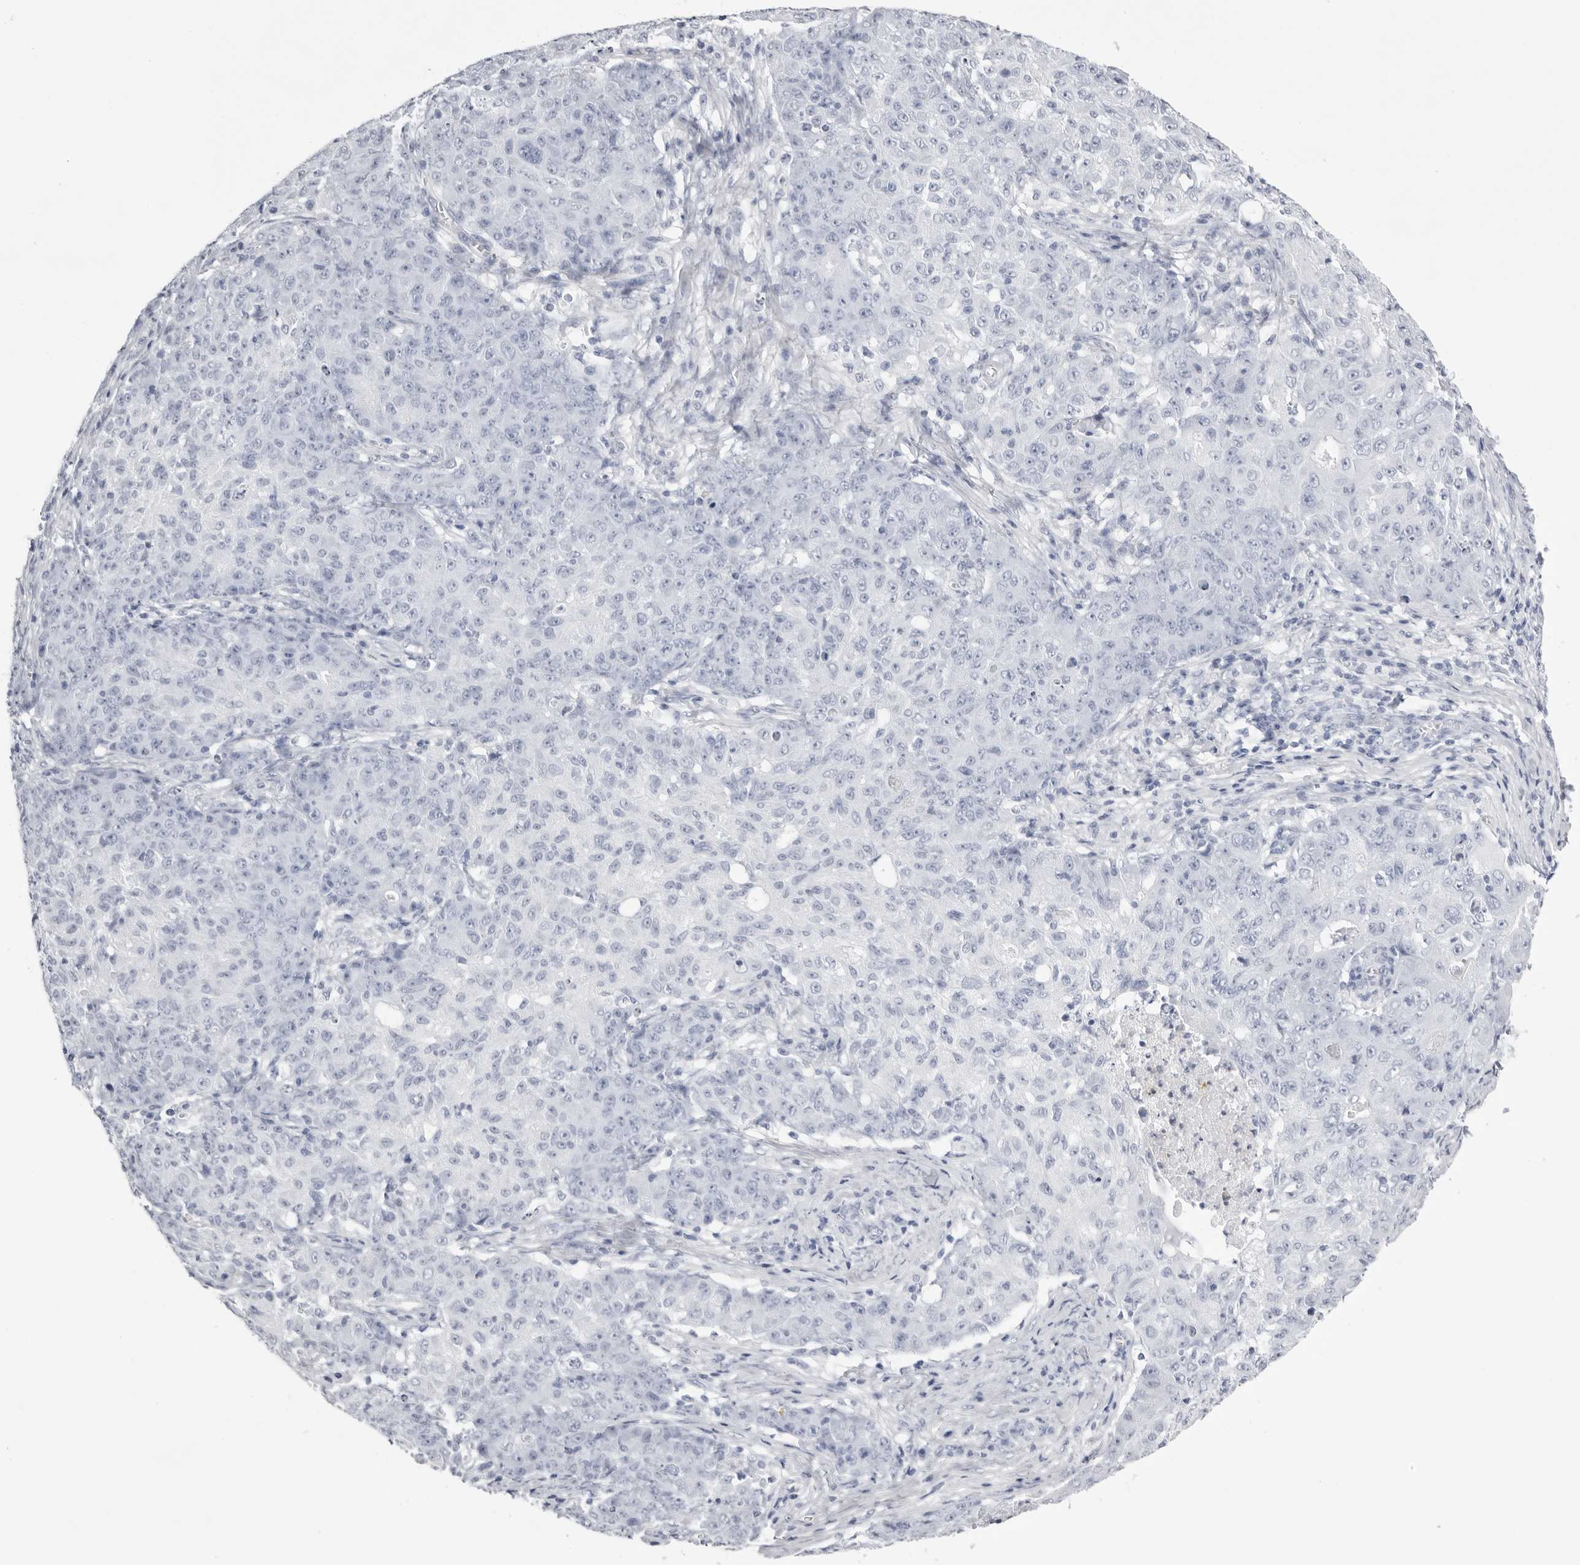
{"staining": {"intensity": "negative", "quantity": "none", "location": "none"}, "tissue": "ovarian cancer", "cell_type": "Tumor cells", "image_type": "cancer", "snomed": [{"axis": "morphology", "description": "Carcinoma, endometroid"}, {"axis": "topography", "description": "Ovary"}], "caption": "Tumor cells show no significant expression in ovarian endometroid carcinoma.", "gene": "TMOD4", "patient": {"sex": "female", "age": 42}}